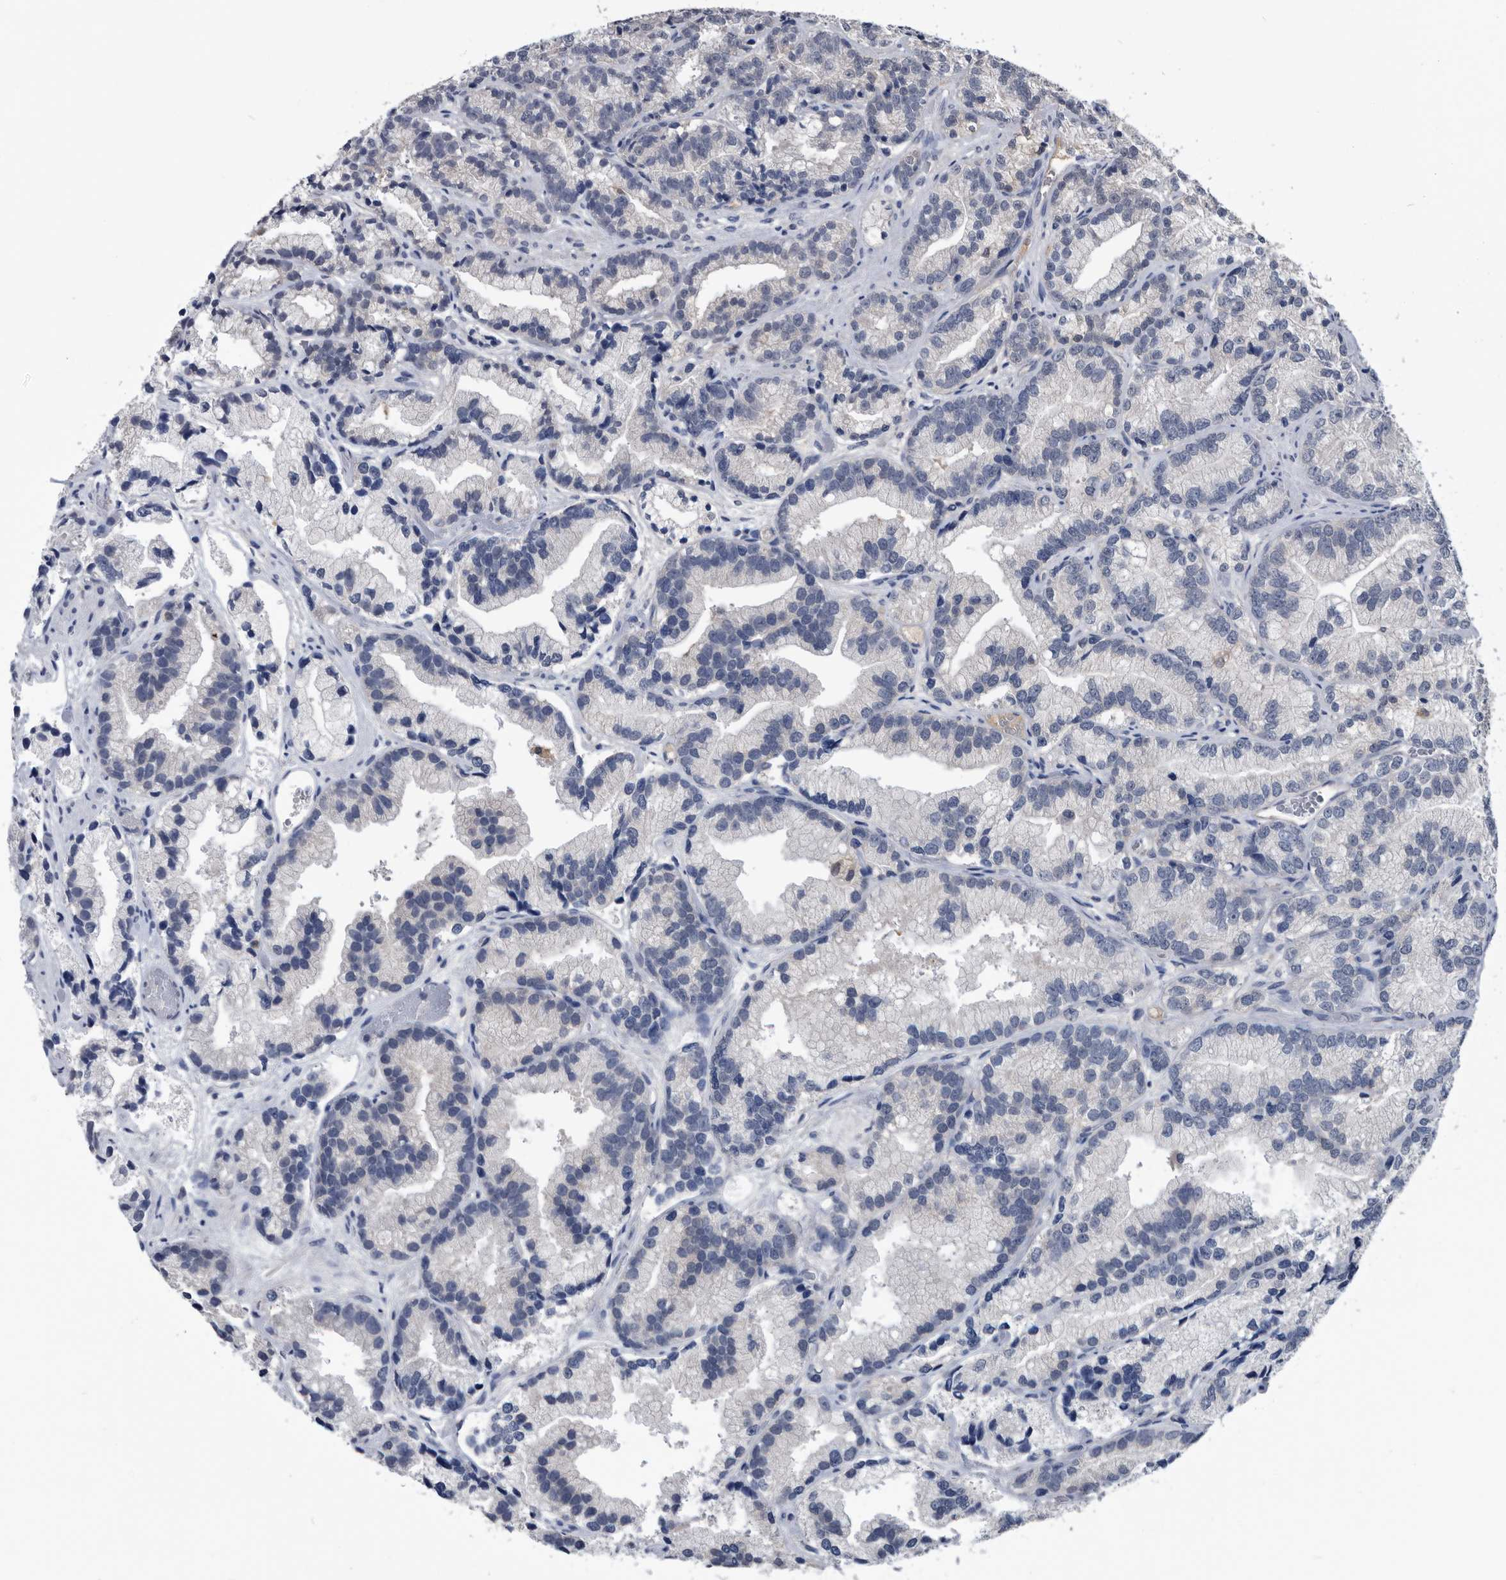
{"staining": {"intensity": "negative", "quantity": "none", "location": "none"}, "tissue": "prostate cancer", "cell_type": "Tumor cells", "image_type": "cancer", "snomed": [{"axis": "morphology", "description": "Adenocarcinoma, Low grade"}, {"axis": "topography", "description": "Prostate"}], "caption": "Immunohistochemistry (IHC) micrograph of human prostate adenocarcinoma (low-grade) stained for a protein (brown), which shows no positivity in tumor cells. (Brightfield microscopy of DAB (3,3'-diaminobenzidine) immunohistochemistry (IHC) at high magnification).", "gene": "PDXK", "patient": {"sex": "male", "age": 89}}